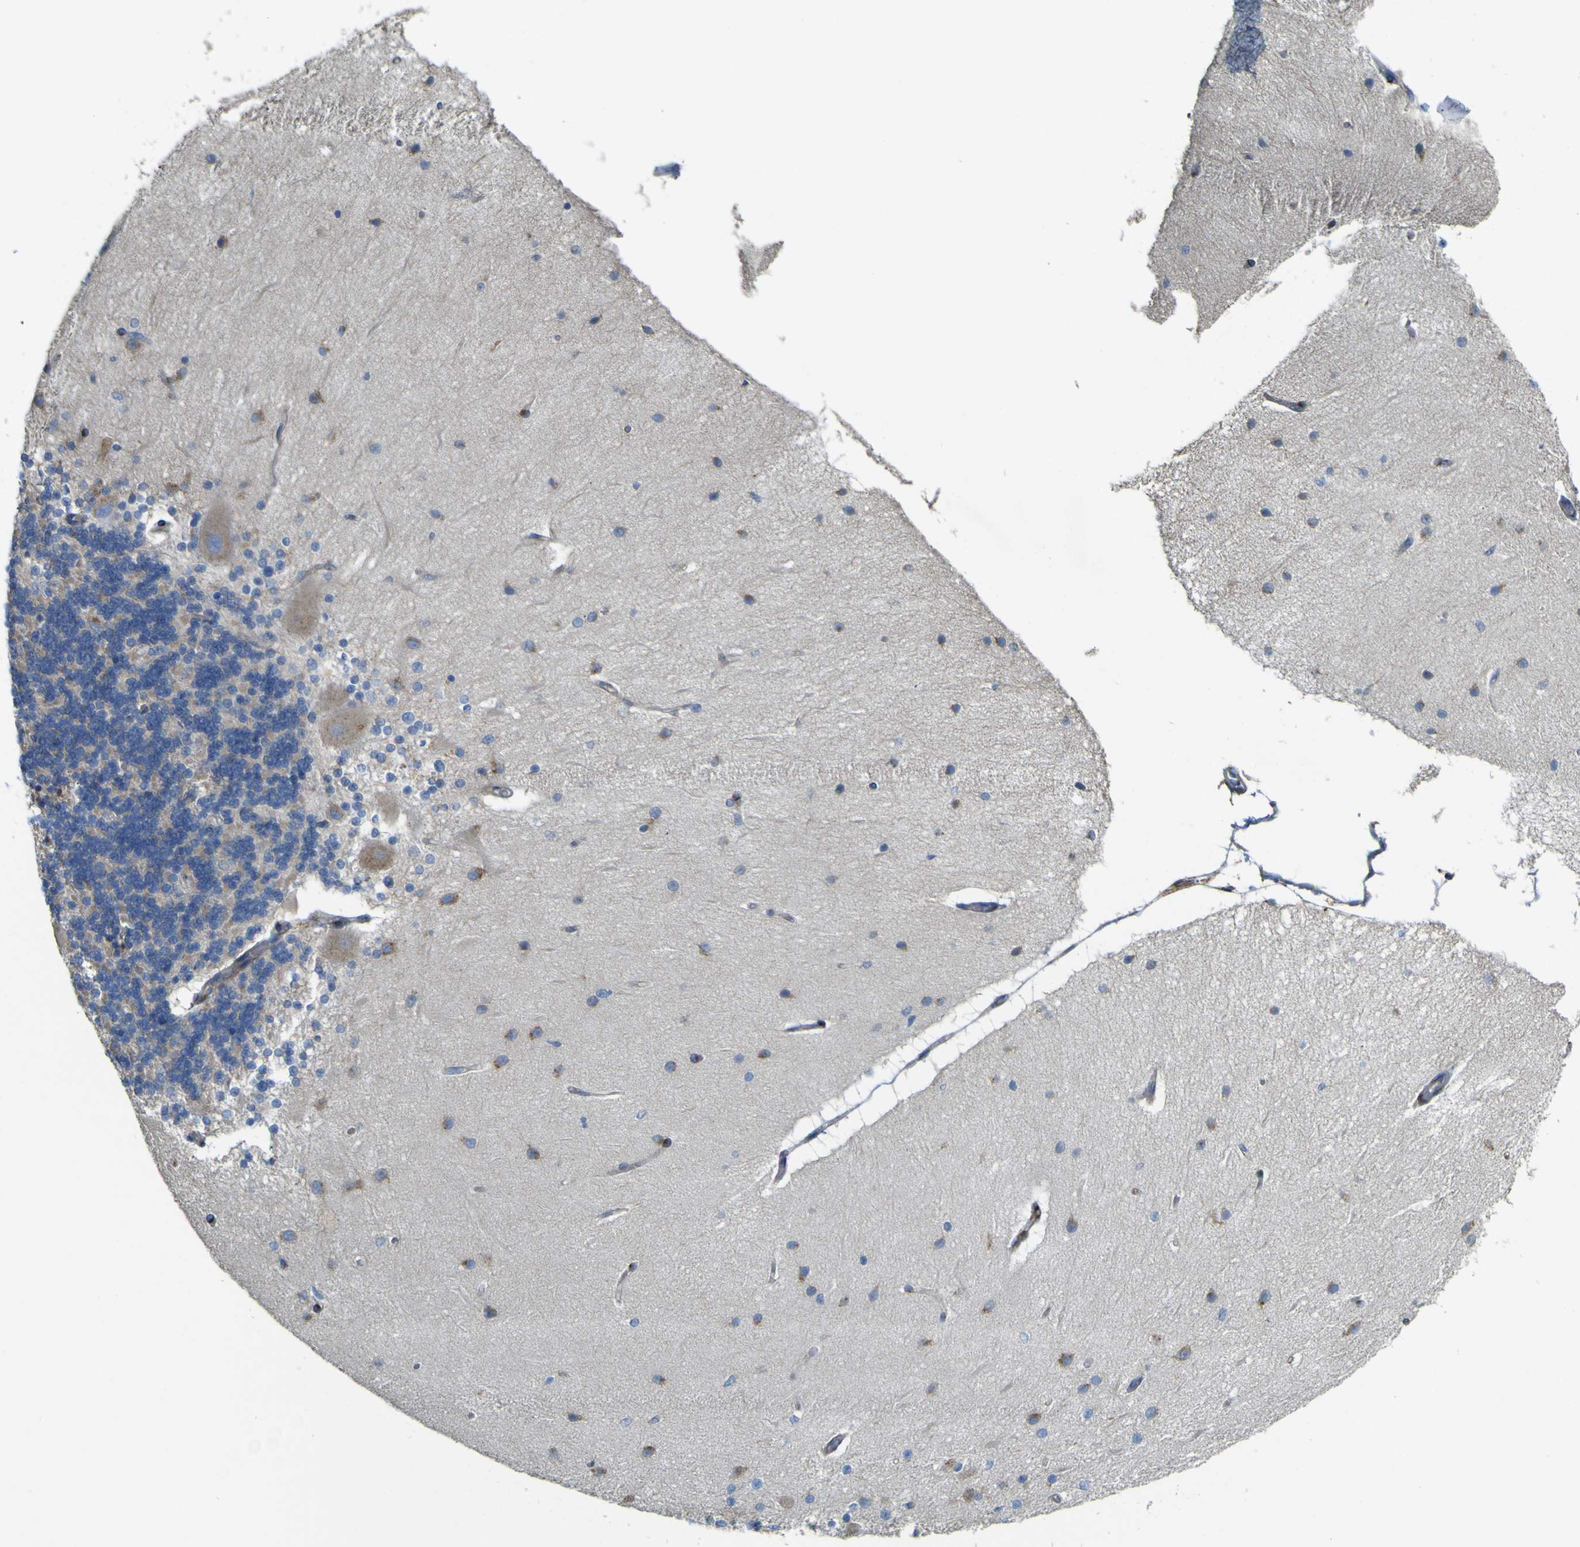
{"staining": {"intensity": "weak", "quantity": ">75%", "location": "cytoplasmic/membranous"}, "tissue": "cerebellum", "cell_type": "Cells in granular layer", "image_type": "normal", "snomed": [{"axis": "morphology", "description": "Normal tissue, NOS"}, {"axis": "topography", "description": "Cerebellum"}], "caption": "Immunohistochemistry (IHC) (DAB) staining of unremarkable human cerebellum reveals weak cytoplasmic/membranous protein staining in about >75% of cells in granular layer.", "gene": "IGF2R", "patient": {"sex": "female", "age": 54}}